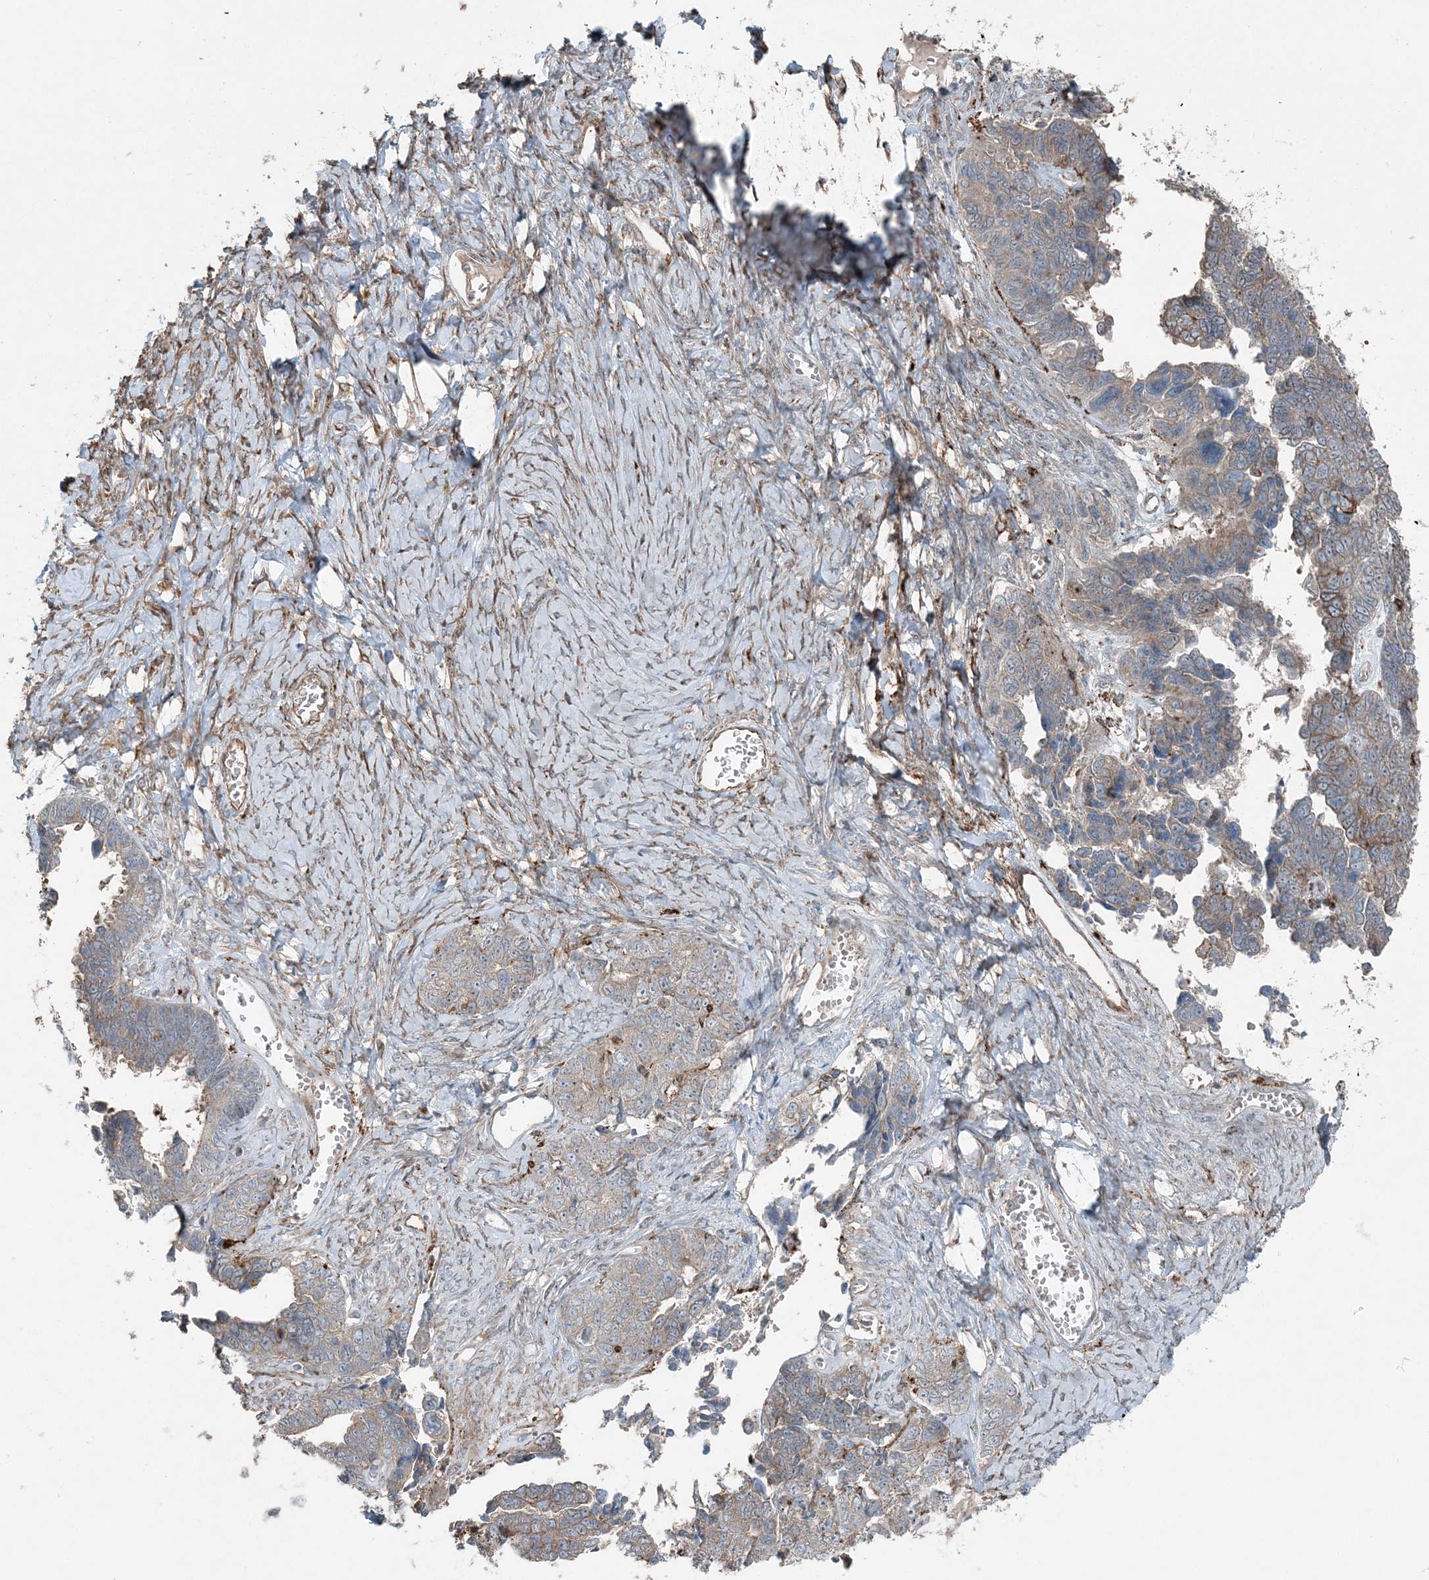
{"staining": {"intensity": "weak", "quantity": "25%-75%", "location": "cytoplasmic/membranous"}, "tissue": "ovarian cancer", "cell_type": "Tumor cells", "image_type": "cancer", "snomed": [{"axis": "morphology", "description": "Cystadenocarcinoma, serous, NOS"}, {"axis": "topography", "description": "Ovary"}], "caption": "Tumor cells exhibit weak cytoplasmic/membranous staining in approximately 25%-75% of cells in serous cystadenocarcinoma (ovarian).", "gene": "KY", "patient": {"sex": "female", "age": 79}}